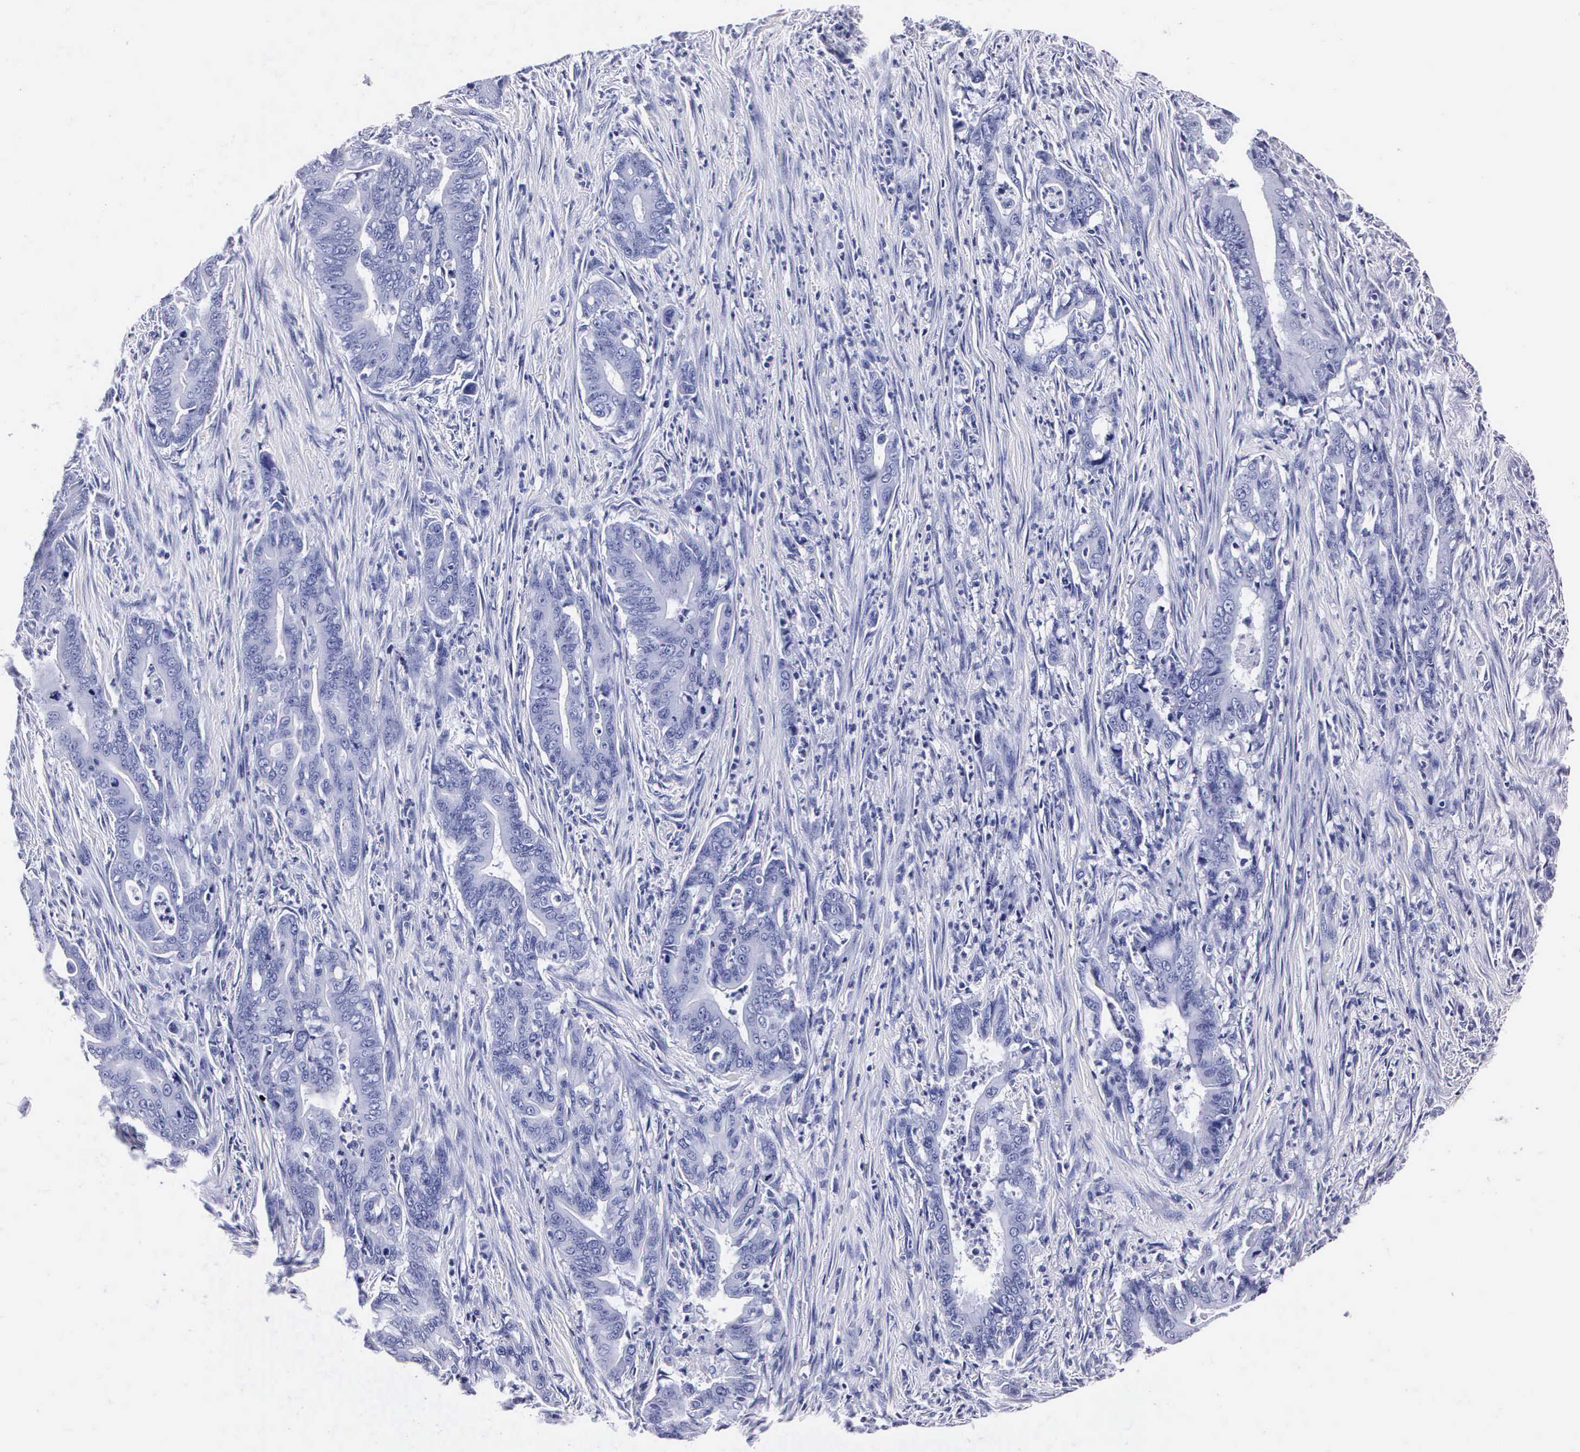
{"staining": {"intensity": "negative", "quantity": "none", "location": "none"}, "tissue": "stomach cancer", "cell_type": "Tumor cells", "image_type": "cancer", "snomed": [{"axis": "morphology", "description": "Adenocarcinoma, NOS"}, {"axis": "topography", "description": "Stomach"}], "caption": "Tumor cells show no significant staining in stomach cancer (adenocarcinoma).", "gene": "MB", "patient": {"sex": "female", "age": 76}}